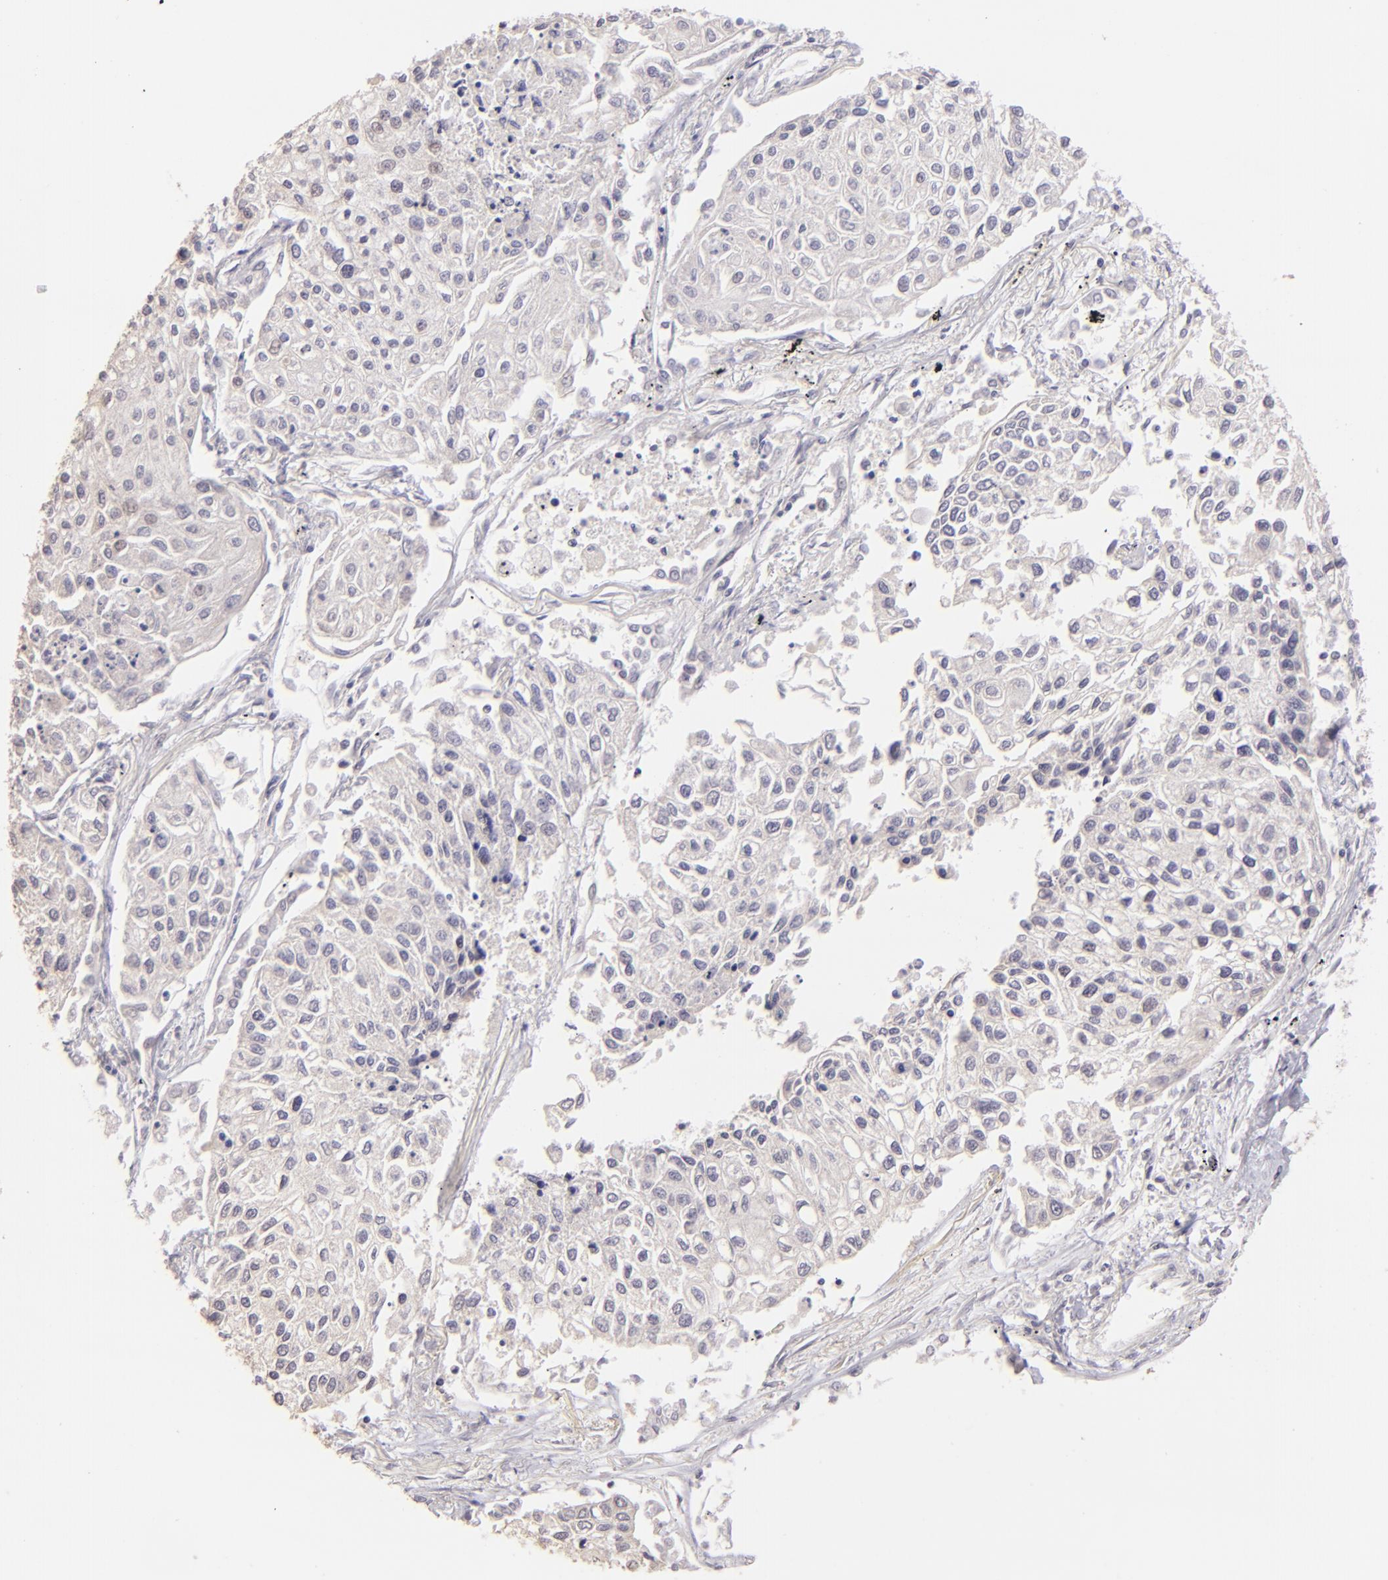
{"staining": {"intensity": "weak", "quantity": "25%-75%", "location": "cytoplasmic/membranous"}, "tissue": "lung cancer", "cell_type": "Tumor cells", "image_type": "cancer", "snomed": [{"axis": "morphology", "description": "Squamous cell carcinoma, NOS"}, {"axis": "topography", "description": "Lung"}], "caption": "Protein staining displays weak cytoplasmic/membranous staining in approximately 25%-75% of tumor cells in lung cancer (squamous cell carcinoma). (IHC, brightfield microscopy, high magnification).", "gene": "MAGEA1", "patient": {"sex": "male", "age": 75}}